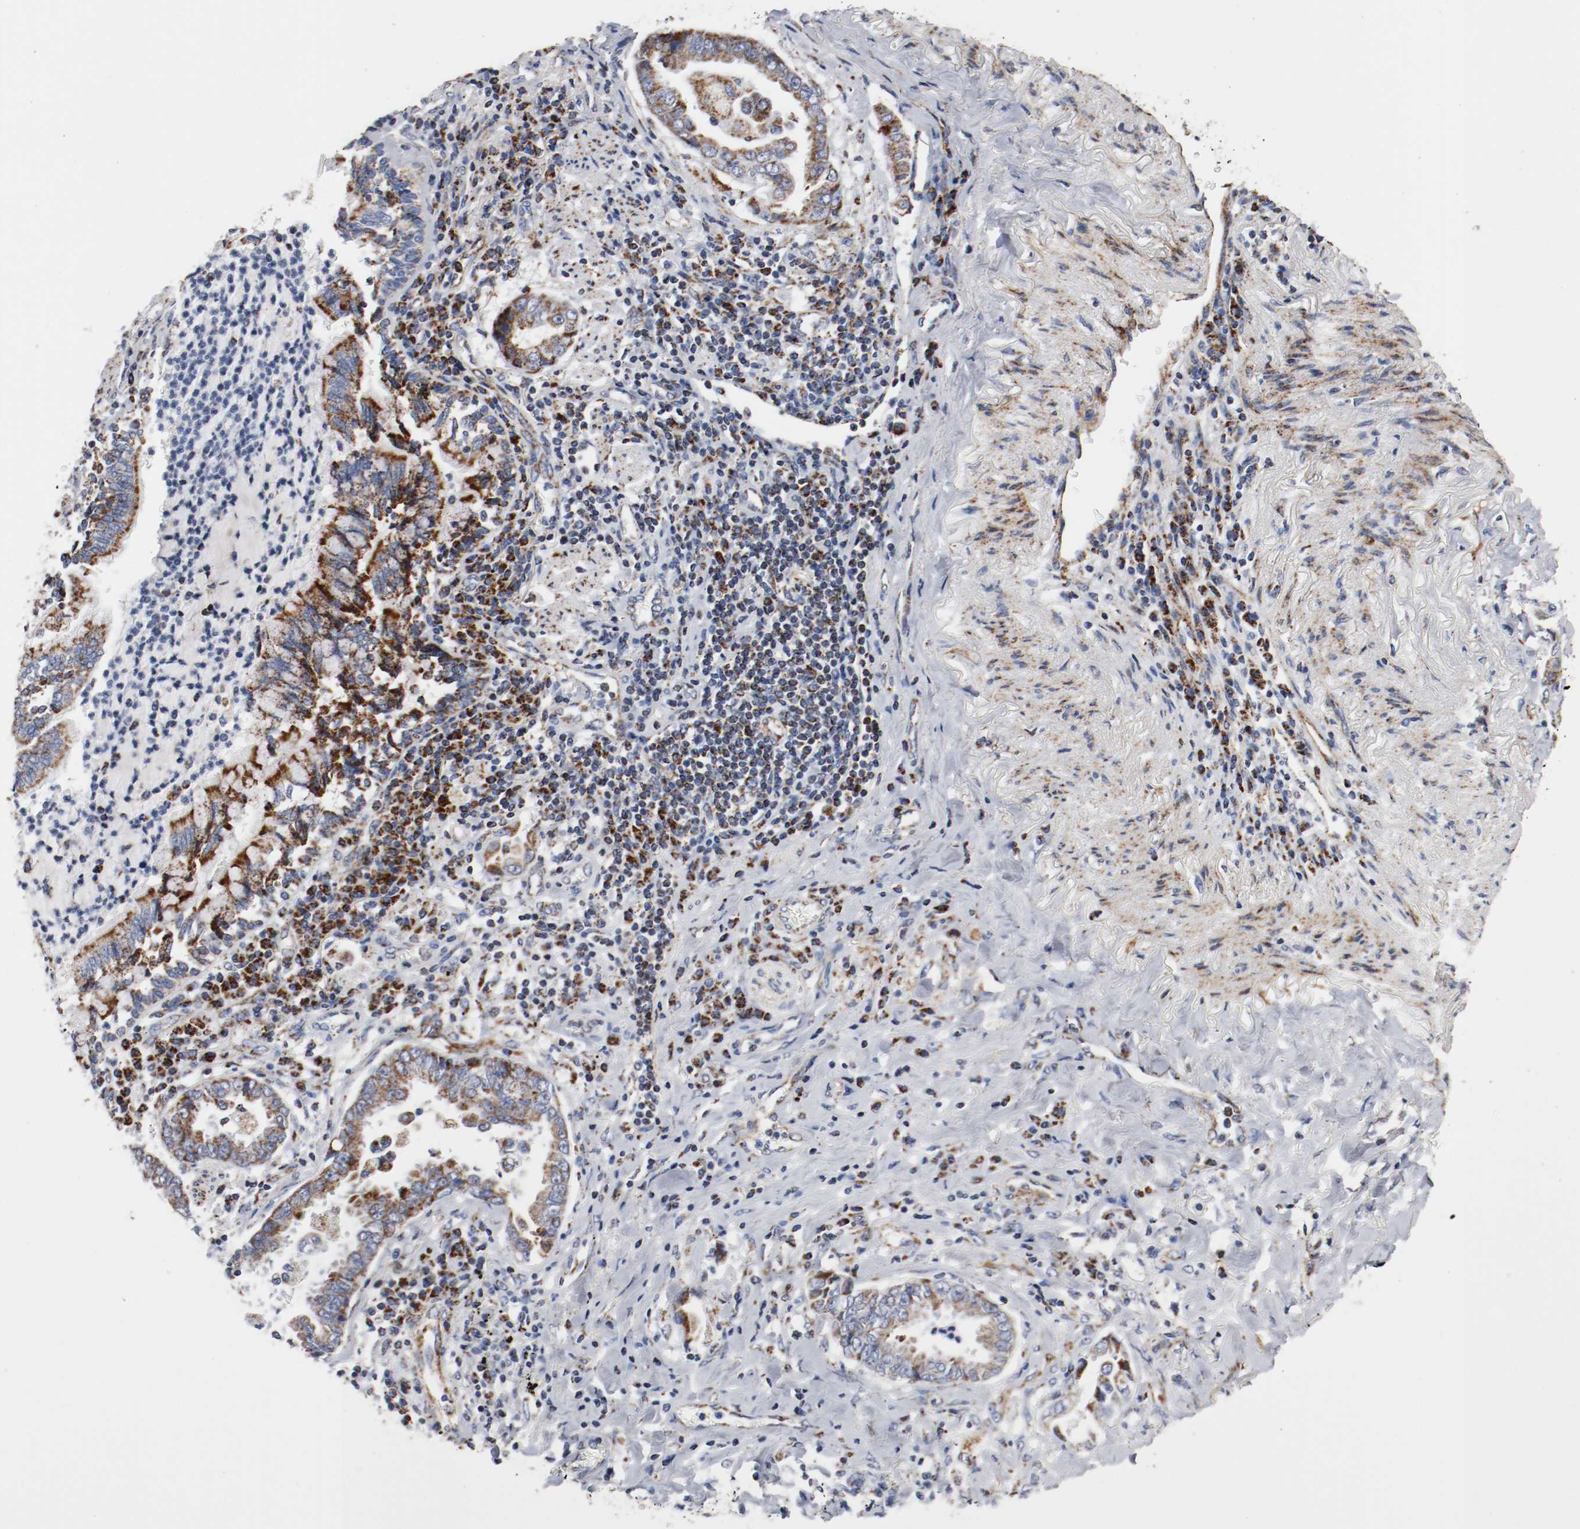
{"staining": {"intensity": "moderate", "quantity": ">75%", "location": "cytoplasmic/membranous"}, "tissue": "lung cancer", "cell_type": "Tumor cells", "image_type": "cancer", "snomed": [{"axis": "morphology", "description": "Normal tissue, NOS"}, {"axis": "morphology", "description": "Inflammation, NOS"}, {"axis": "morphology", "description": "Adenocarcinoma, NOS"}, {"axis": "topography", "description": "Lung"}], "caption": "Immunohistochemical staining of human lung adenocarcinoma reveals moderate cytoplasmic/membranous protein expression in approximately >75% of tumor cells.", "gene": "TUBD1", "patient": {"sex": "female", "age": 64}}